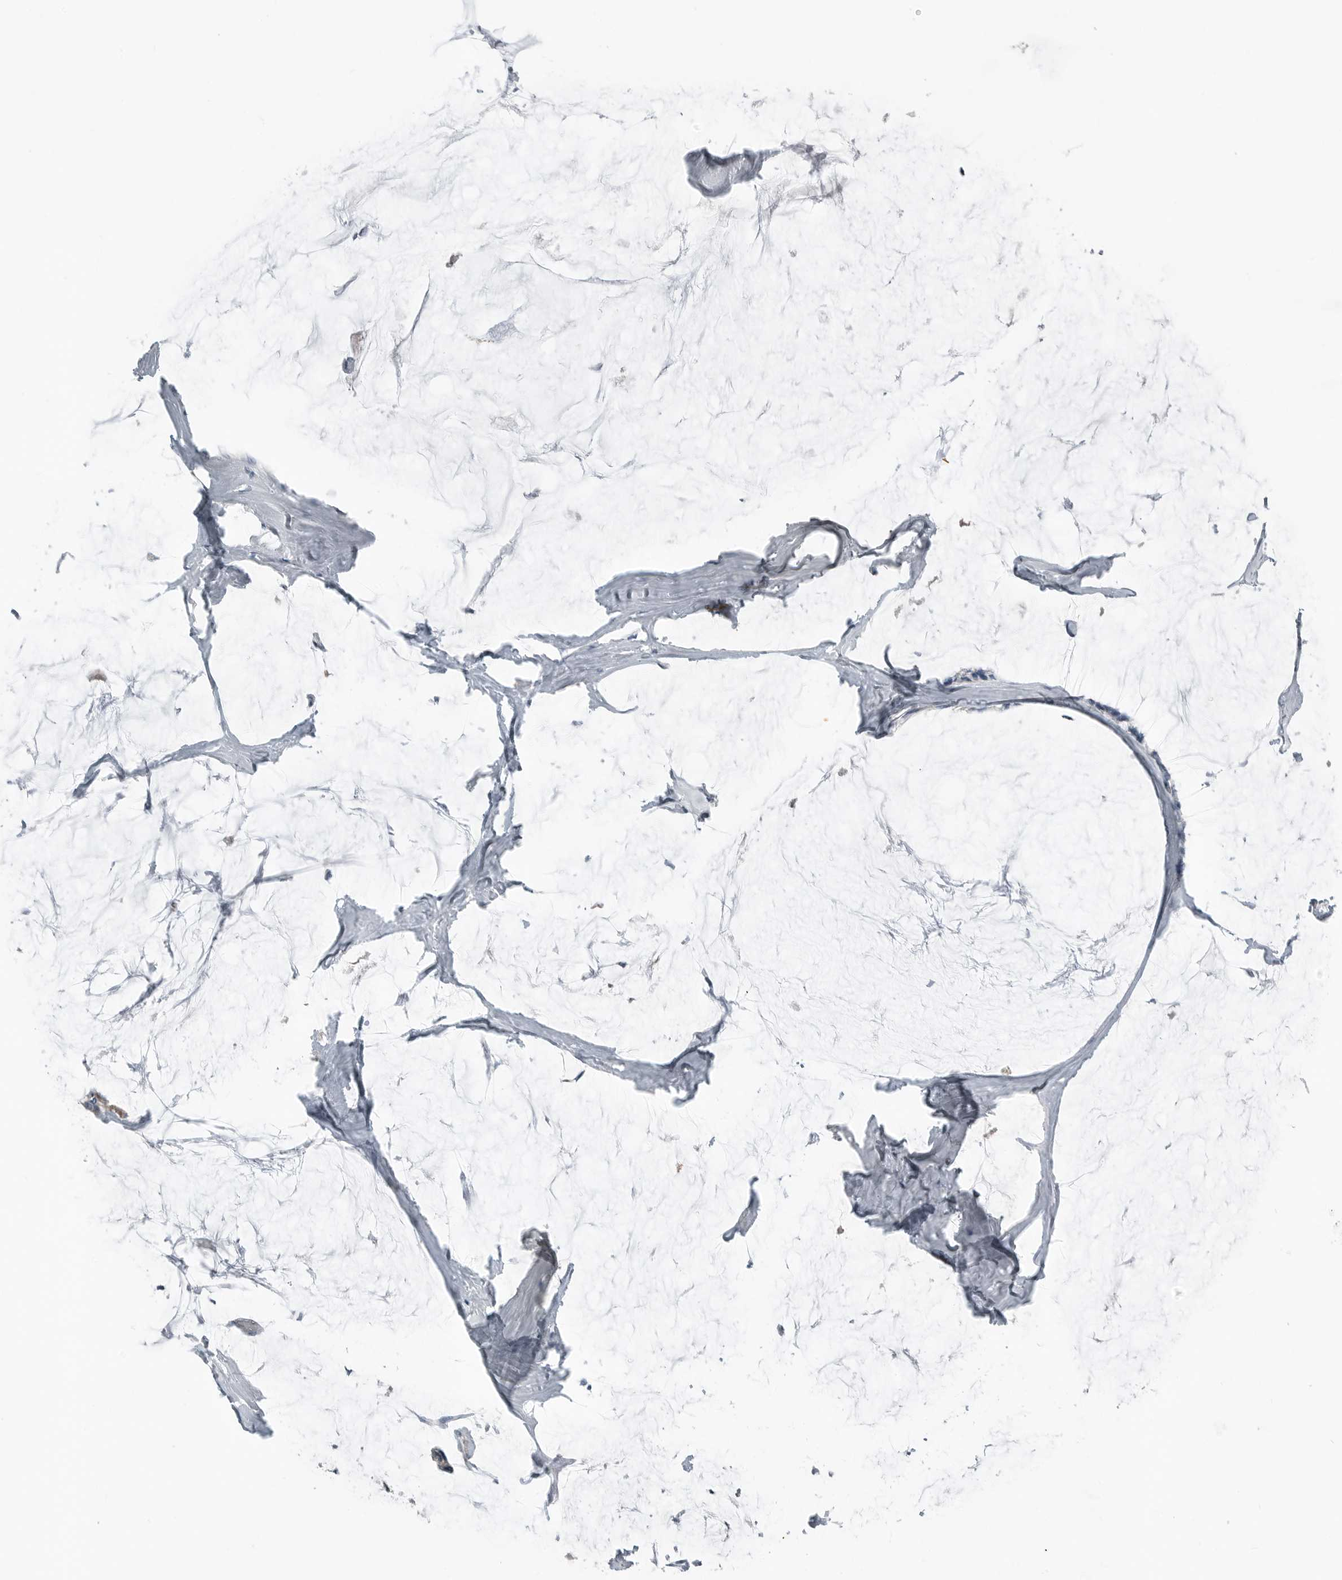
{"staining": {"intensity": "negative", "quantity": "none", "location": "none"}, "tissue": "ovarian cancer", "cell_type": "Tumor cells", "image_type": "cancer", "snomed": [{"axis": "morphology", "description": "Cystadenocarcinoma, mucinous, NOS"}, {"axis": "topography", "description": "Ovary"}], "caption": "IHC photomicrograph of human ovarian cancer stained for a protein (brown), which displays no expression in tumor cells. (Stains: DAB immunohistochemistry (IHC) with hematoxylin counter stain, Microscopy: brightfield microscopy at high magnification).", "gene": "SERPINB7", "patient": {"sex": "female", "age": 39}}